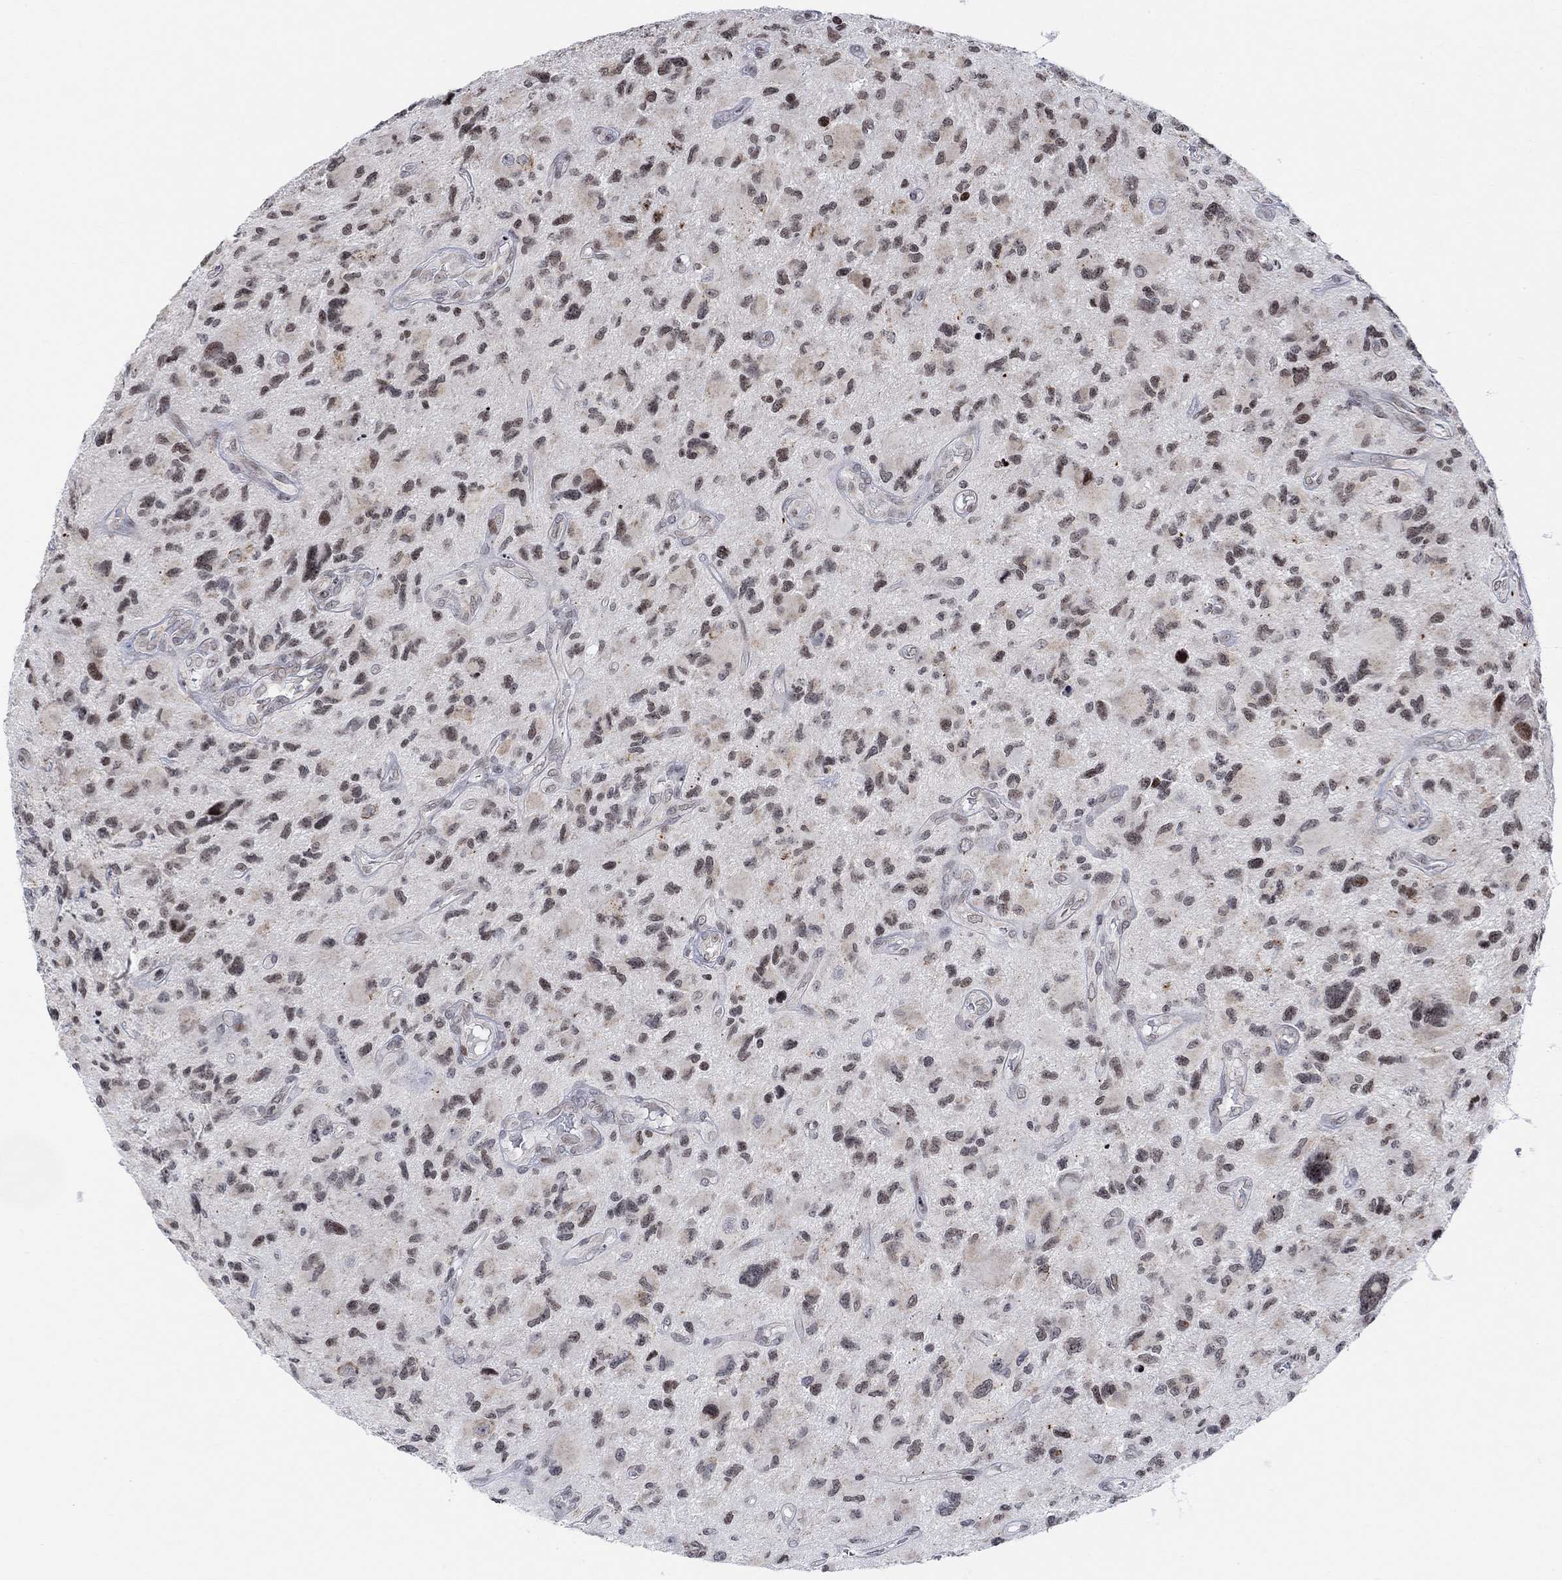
{"staining": {"intensity": "moderate", "quantity": "<25%", "location": "nuclear"}, "tissue": "glioma", "cell_type": "Tumor cells", "image_type": "cancer", "snomed": [{"axis": "morphology", "description": "Glioma, malignant, NOS"}, {"axis": "morphology", "description": "Glioma, malignant, High grade"}, {"axis": "topography", "description": "Brain"}], "caption": "Protein analysis of glioma tissue displays moderate nuclear expression in about <25% of tumor cells.", "gene": "ABHD14A", "patient": {"sex": "female", "age": 71}}